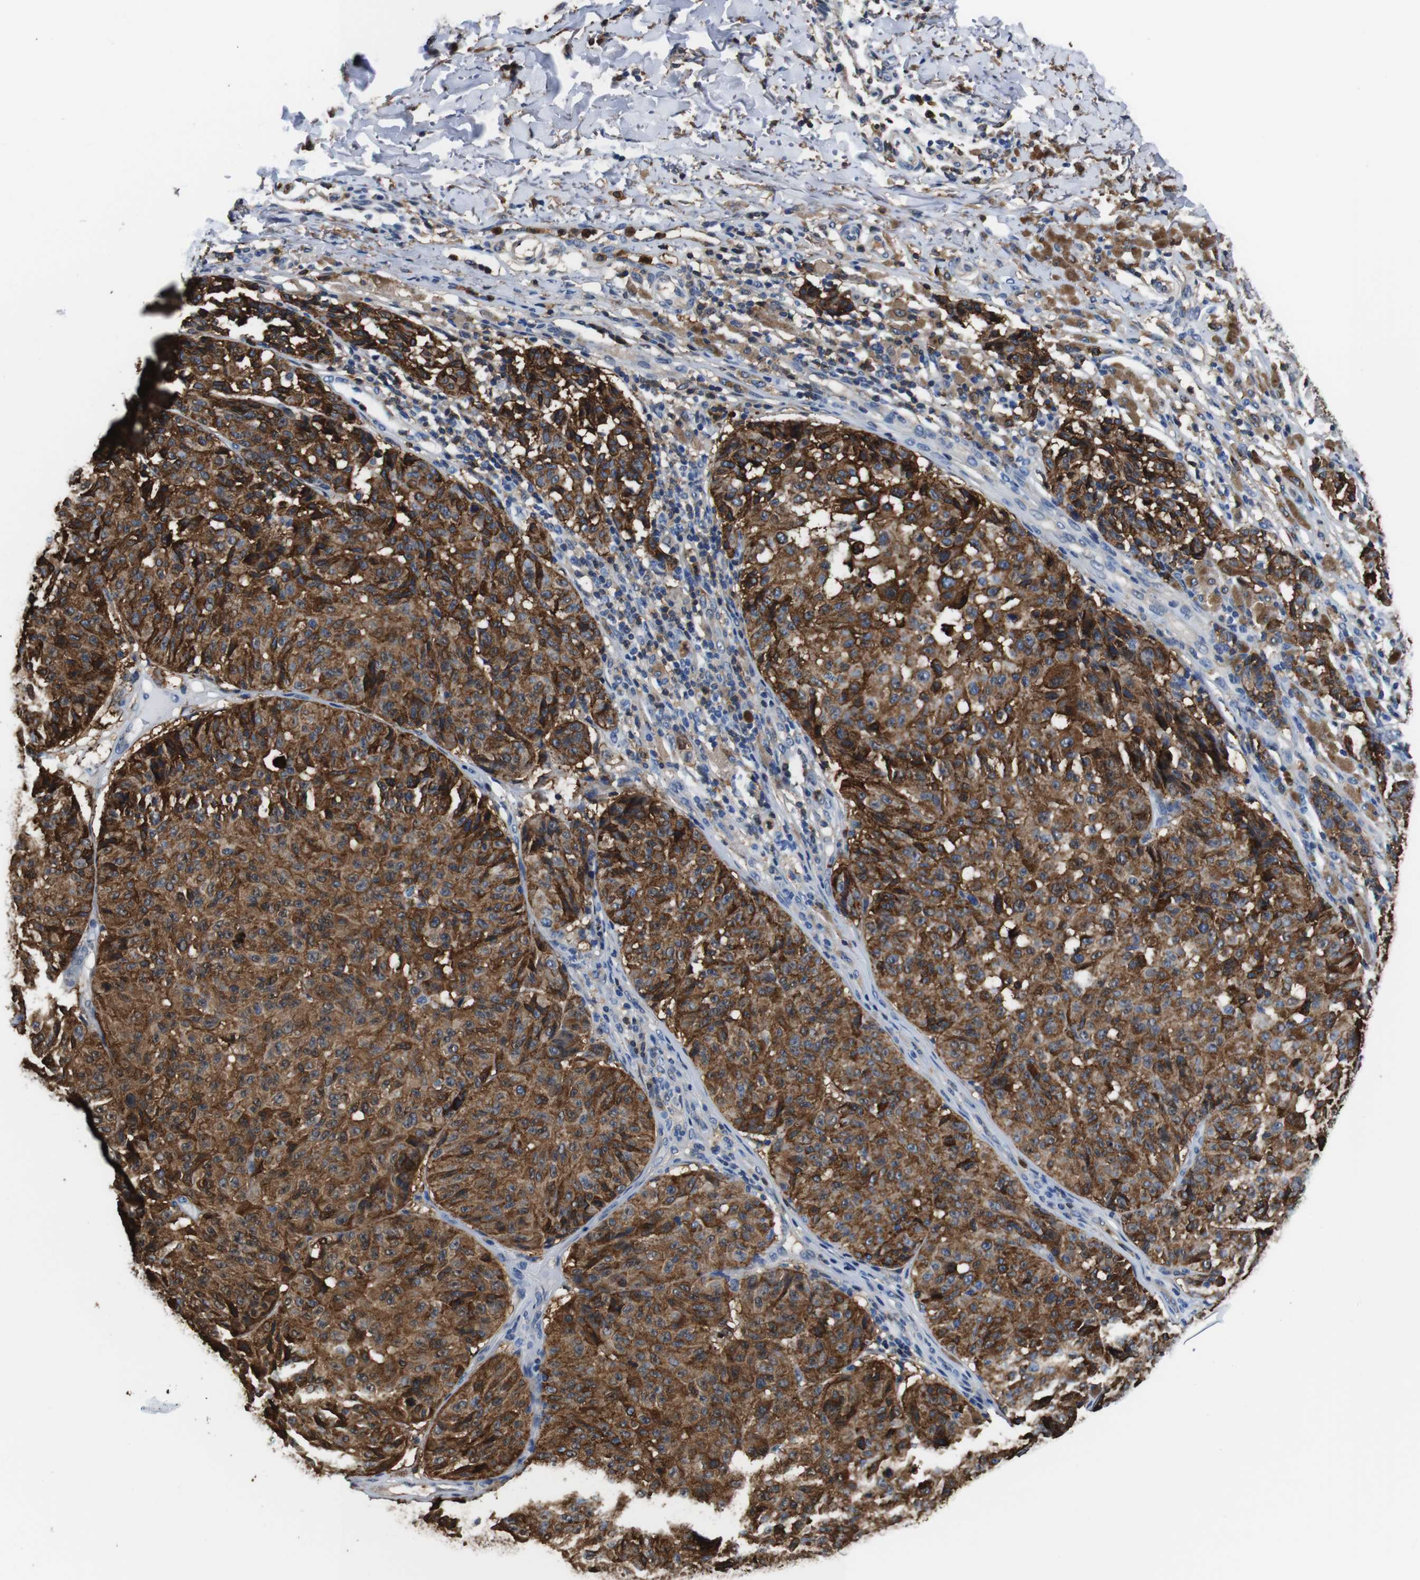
{"staining": {"intensity": "strong", "quantity": ">75%", "location": "cytoplasmic/membranous"}, "tissue": "melanoma", "cell_type": "Tumor cells", "image_type": "cancer", "snomed": [{"axis": "morphology", "description": "Malignant melanoma, NOS"}, {"axis": "topography", "description": "Skin"}], "caption": "A histopathology image of human melanoma stained for a protein displays strong cytoplasmic/membranous brown staining in tumor cells. (DAB IHC, brown staining for protein, blue staining for nuclei).", "gene": "ANXA1", "patient": {"sex": "female", "age": 46}}